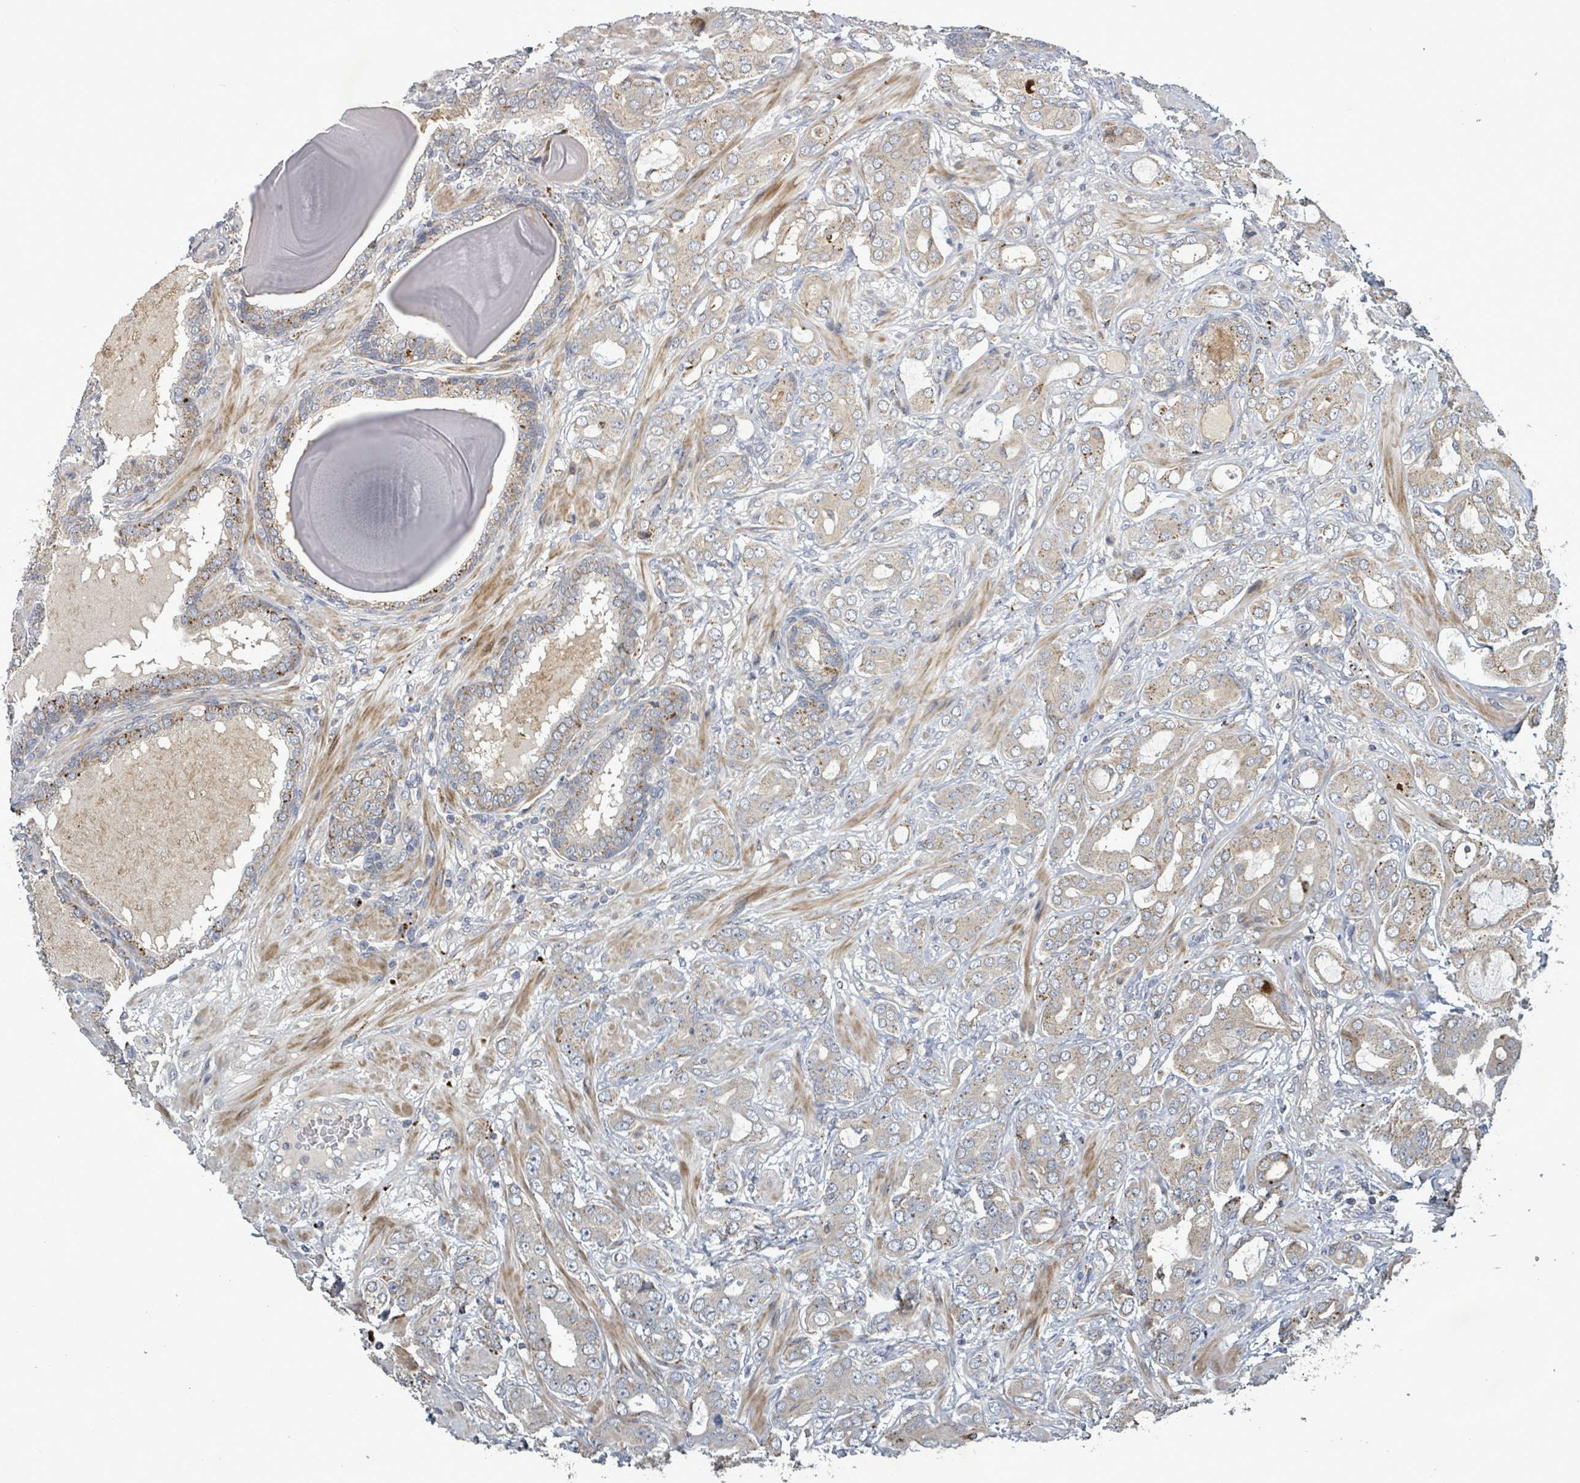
{"staining": {"intensity": "weak", "quantity": "25%-75%", "location": "cytoplasmic/membranous"}, "tissue": "prostate cancer", "cell_type": "Tumor cells", "image_type": "cancer", "snomed": [{"axis": "morphology", "description": "Adenocarcinoma, Low grade"}, {"axis": "topography", "description": "Prostate"}], "caption": "This image exhibits adenocarcinoma (low-grade) (prostate) stained with immunohistochemistry to label a protein in brown. The cytoplasmic/membranous of tumor cells show weak positivity for the protein. Nuclei are counter-stained blue.", "gene": "DIPK2A", "patient": {"sex": "male", "age": 57}}